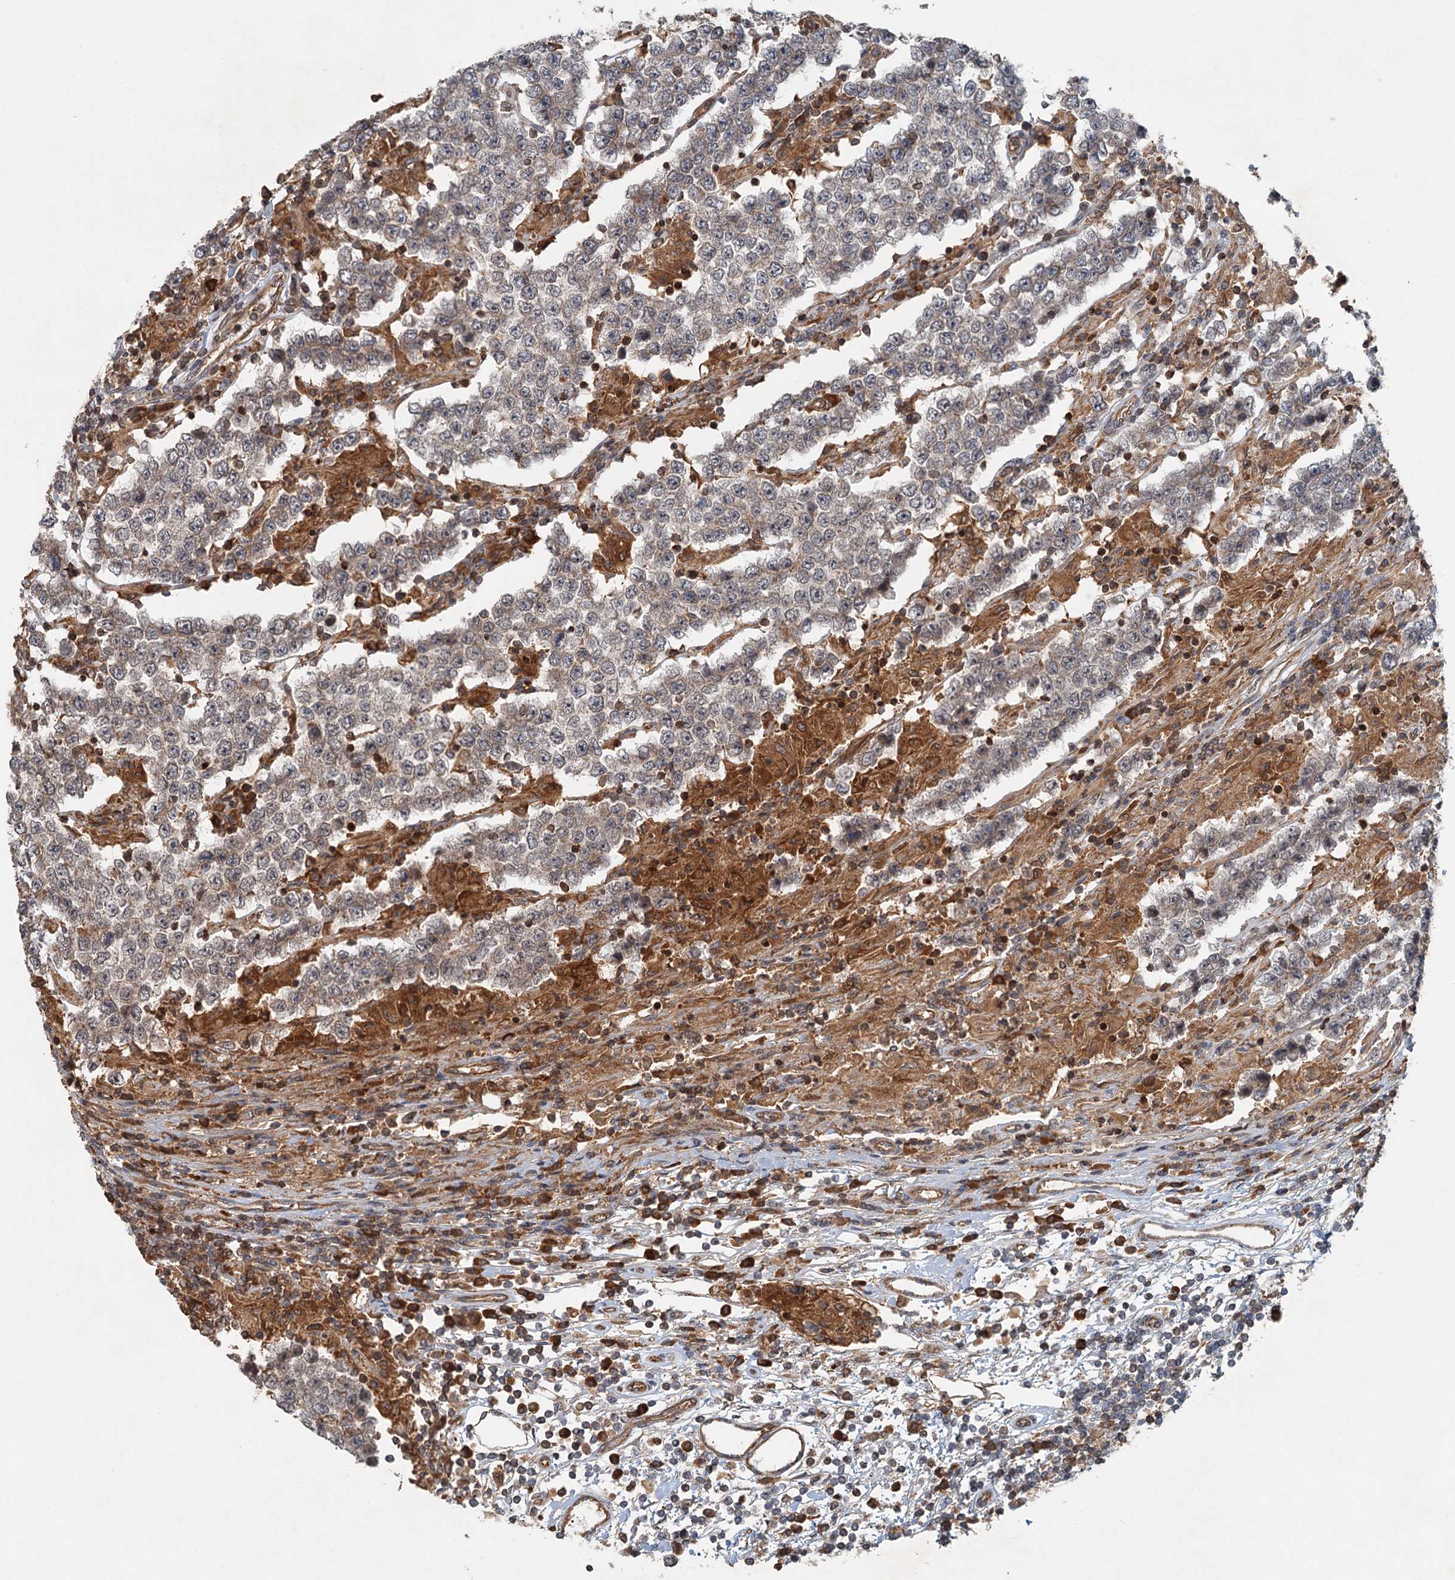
{"staining": {"intensity": "negative", "quantity": "none", "location": "none"}, "tissue": "testis cancer", "cell_type": "Tumor cells", "image_type": "cancer", "snomed": [{"axis": "morphology", "description": "Normal tissue, NOS"}, {"axis": "morphology", "description": "Urothelial carcinoma, High grade"}, {"axis": "morphology", "description": "Seminoma, NOS"}, {"axis": "morphology", "description": "Carcinoma, Embryonal, NOS"}, {"axis": "topography", "description": "Urinary bladder"}, {"axis": "topography", "description": "Testis"}], "caption": "Protein analysis of testis cancer (seminoma) shows no significant staining in tumor cells.", "gene": "ZNF527", "patient": {"sex": "male", "age": 41}}